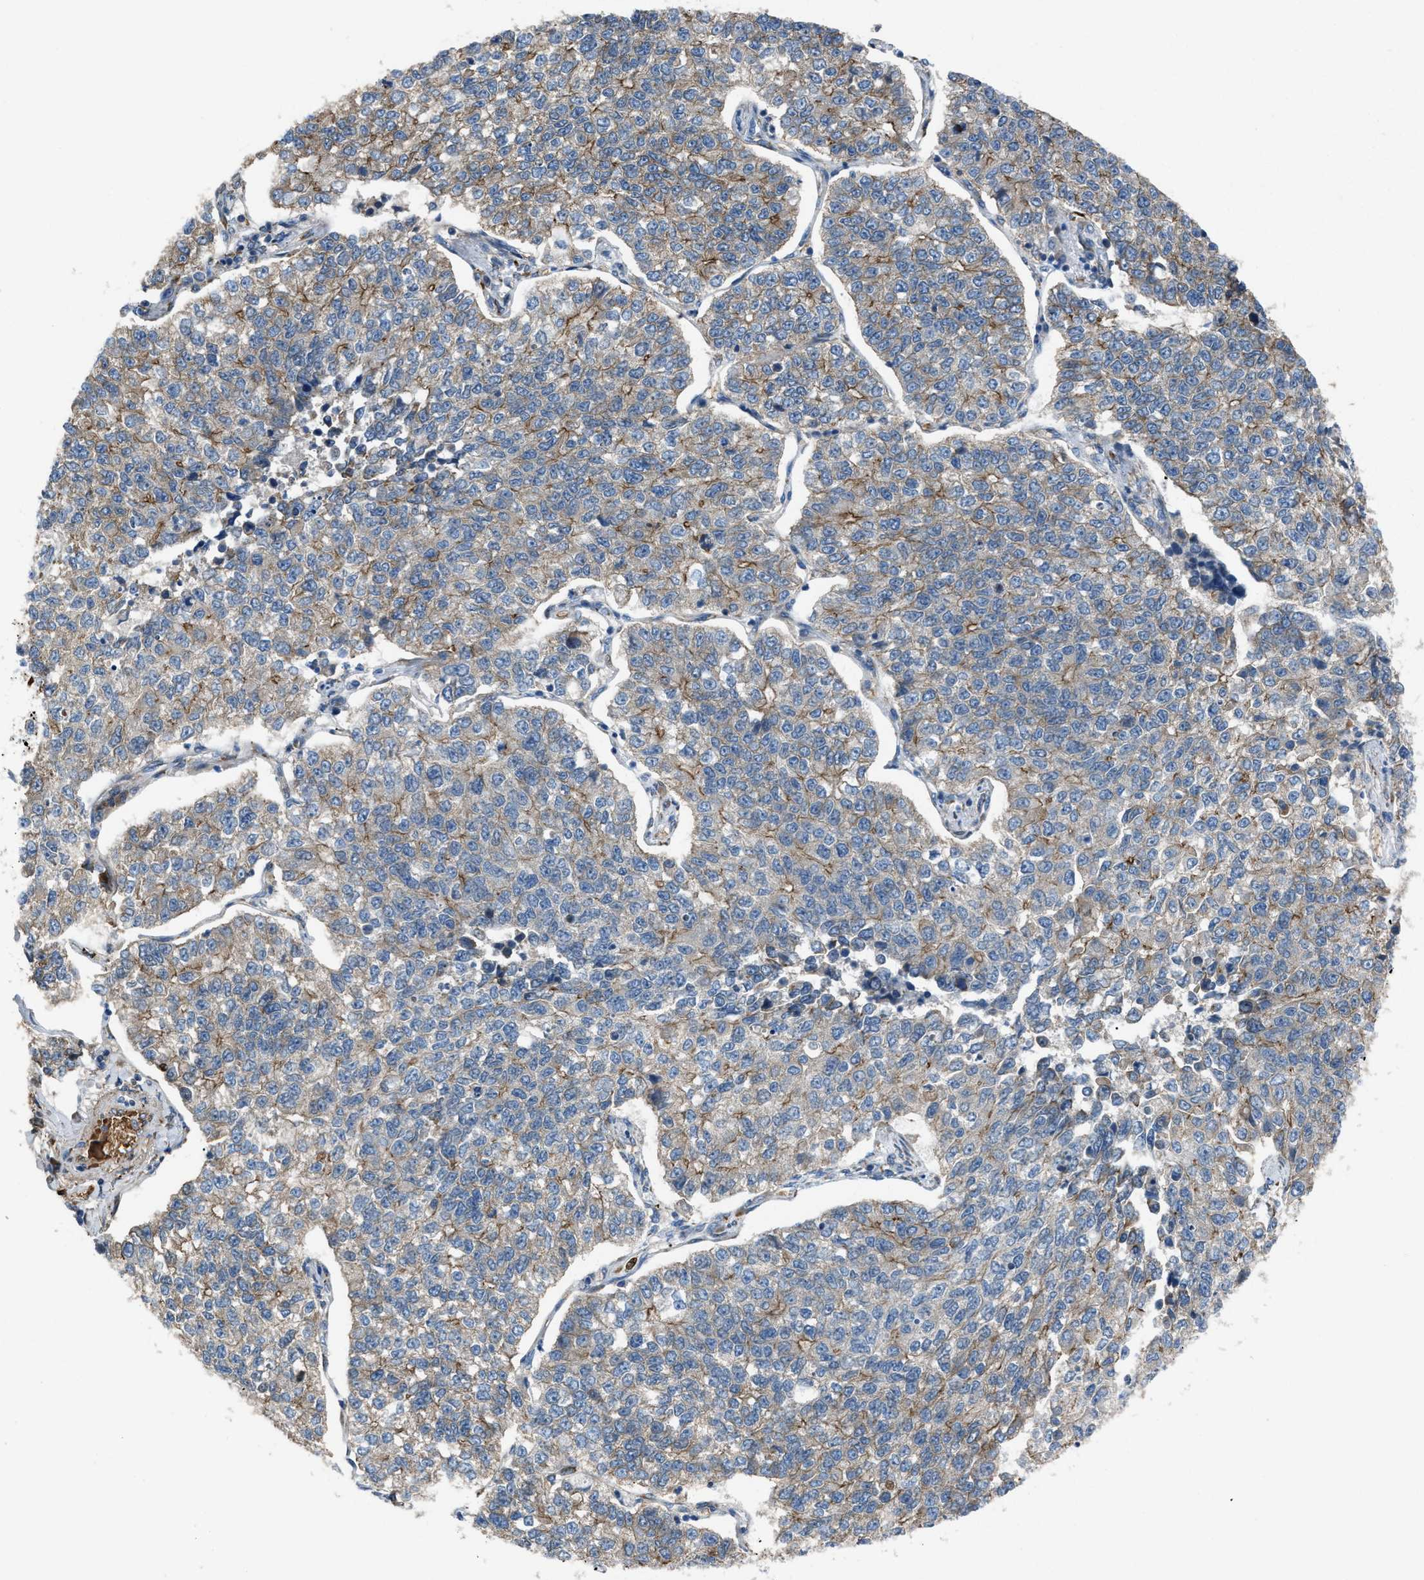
{"staining": {"intensity": "moderate", "quantity": "25%-75%", "location": "cytoplasmic/membranous"}, "tissue": "lung cancer", "cell_type": "Tumor cells", "image_type": "cancer", "snomed": [{"axis": "morphology", "description": "Adenocarcinoma, NOS"}, {"axis": "topography", "description": "Lung"}], "caption": "Brown immunohistochemical staining in human lung cancer shows moderate cytoplasmic/membranous positivity in about 25%-75% of tumor cells.", "gene": "SELENOM", "patient": {"sex": "male", "age": 49}}